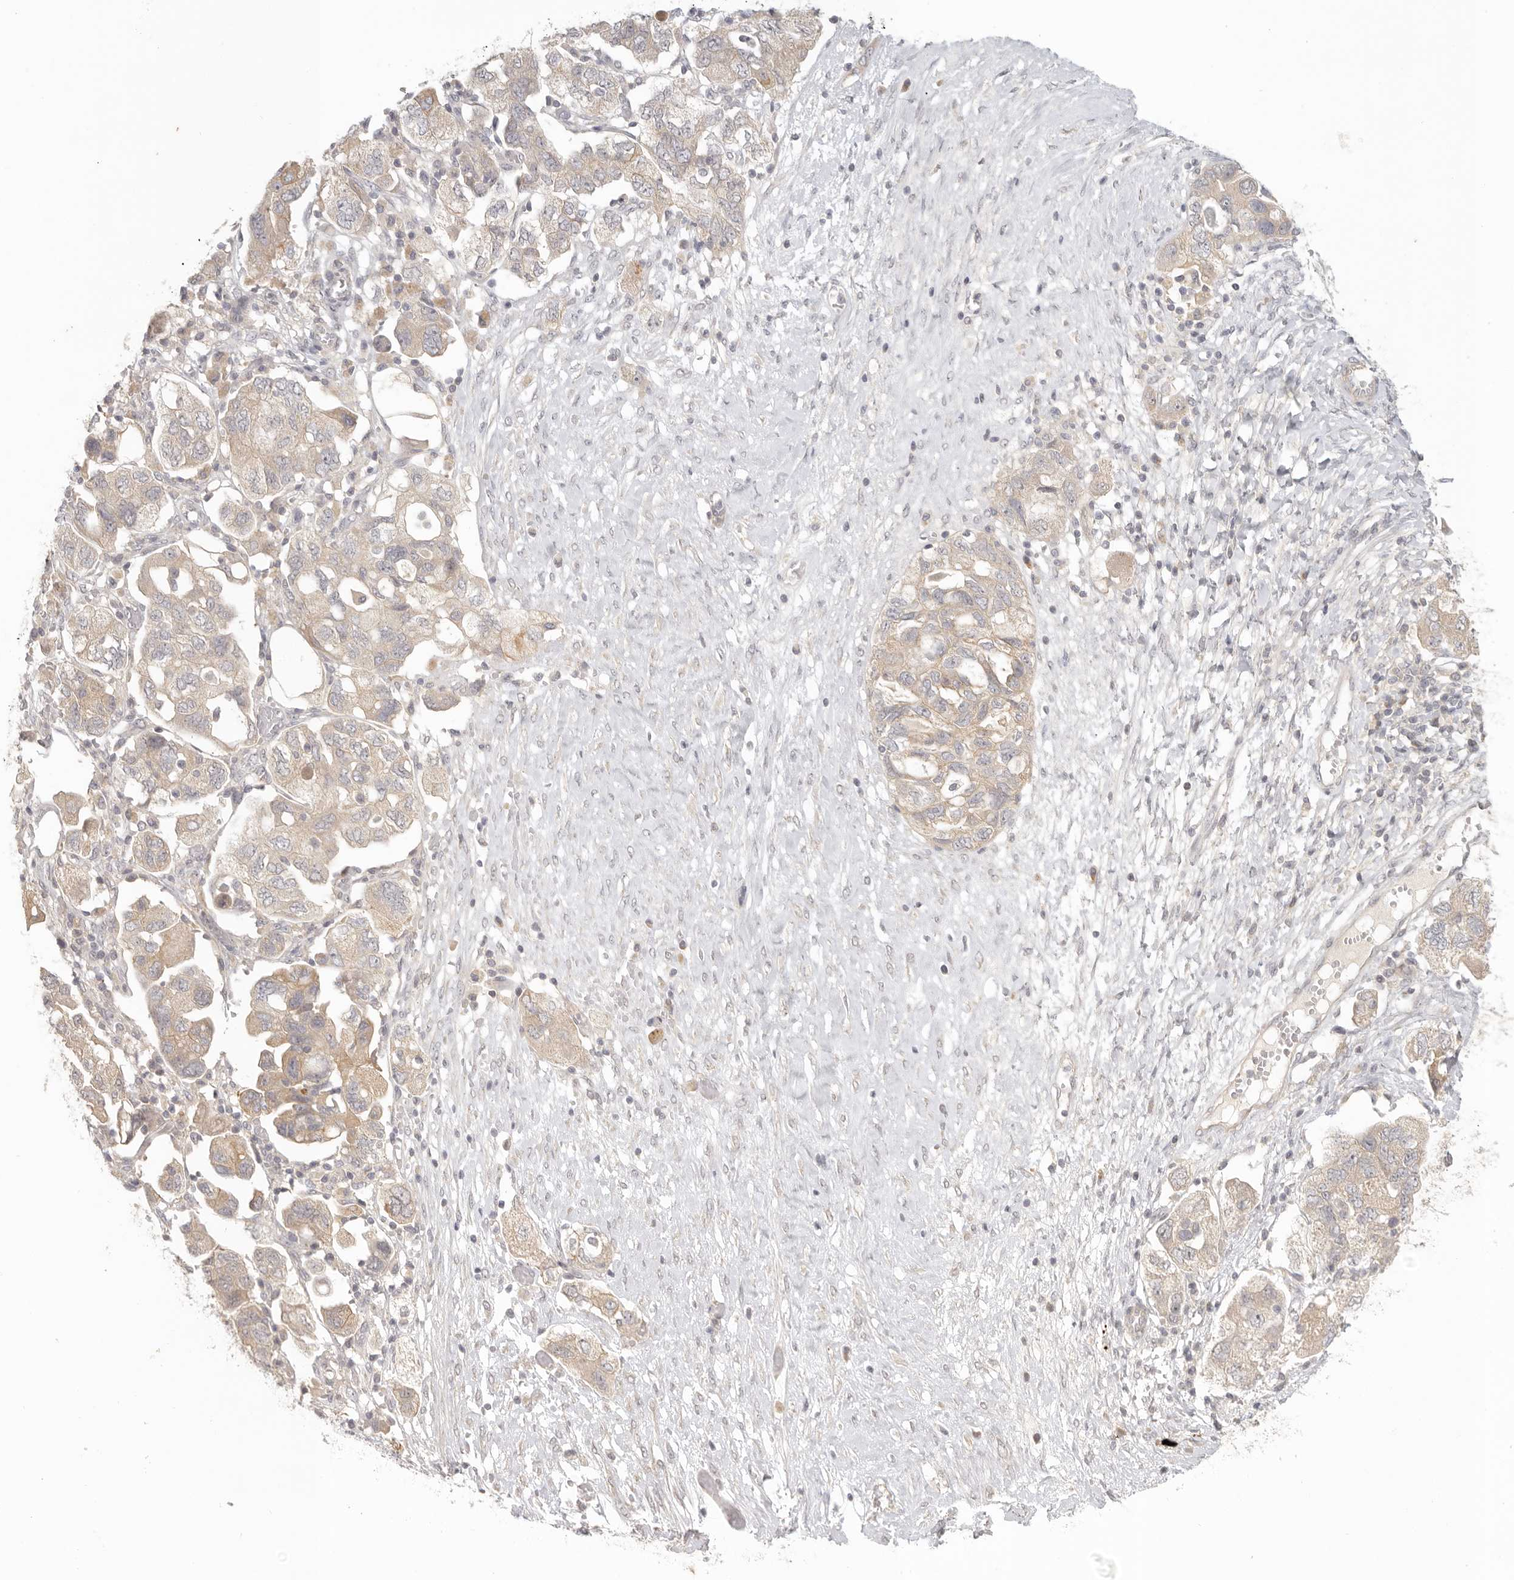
{"staining": {"intensity": "weak", "quantity": ">75%", "location": "cytoplasmic/membranous"}, "tissue": "ovarian cancer", "cell_type": "Tumor cells", "image_type": "cancer", "snomed": [{"axis": "morphology", "description": "Carcinoma, NOS"}, {"axis": "morphology", "description": "Cystadenocarcinoma, serous, NOS"}, {"axis": "topography", "description": "Ovary"}], "caption": "Tumor cells exhibit low levels of weak cytoplasmic/membranous positivity in approximately >75% of cells in human ovarian serous cystadenocarcinoma. Using DAB (3,3'-diaminobenzidine) (brown) and hematoxylin (blue) stains, captured at high magnification using brightfield microscopy.", "gene": "AHDC1", "patient": {"sex": "female", "age": 69}}